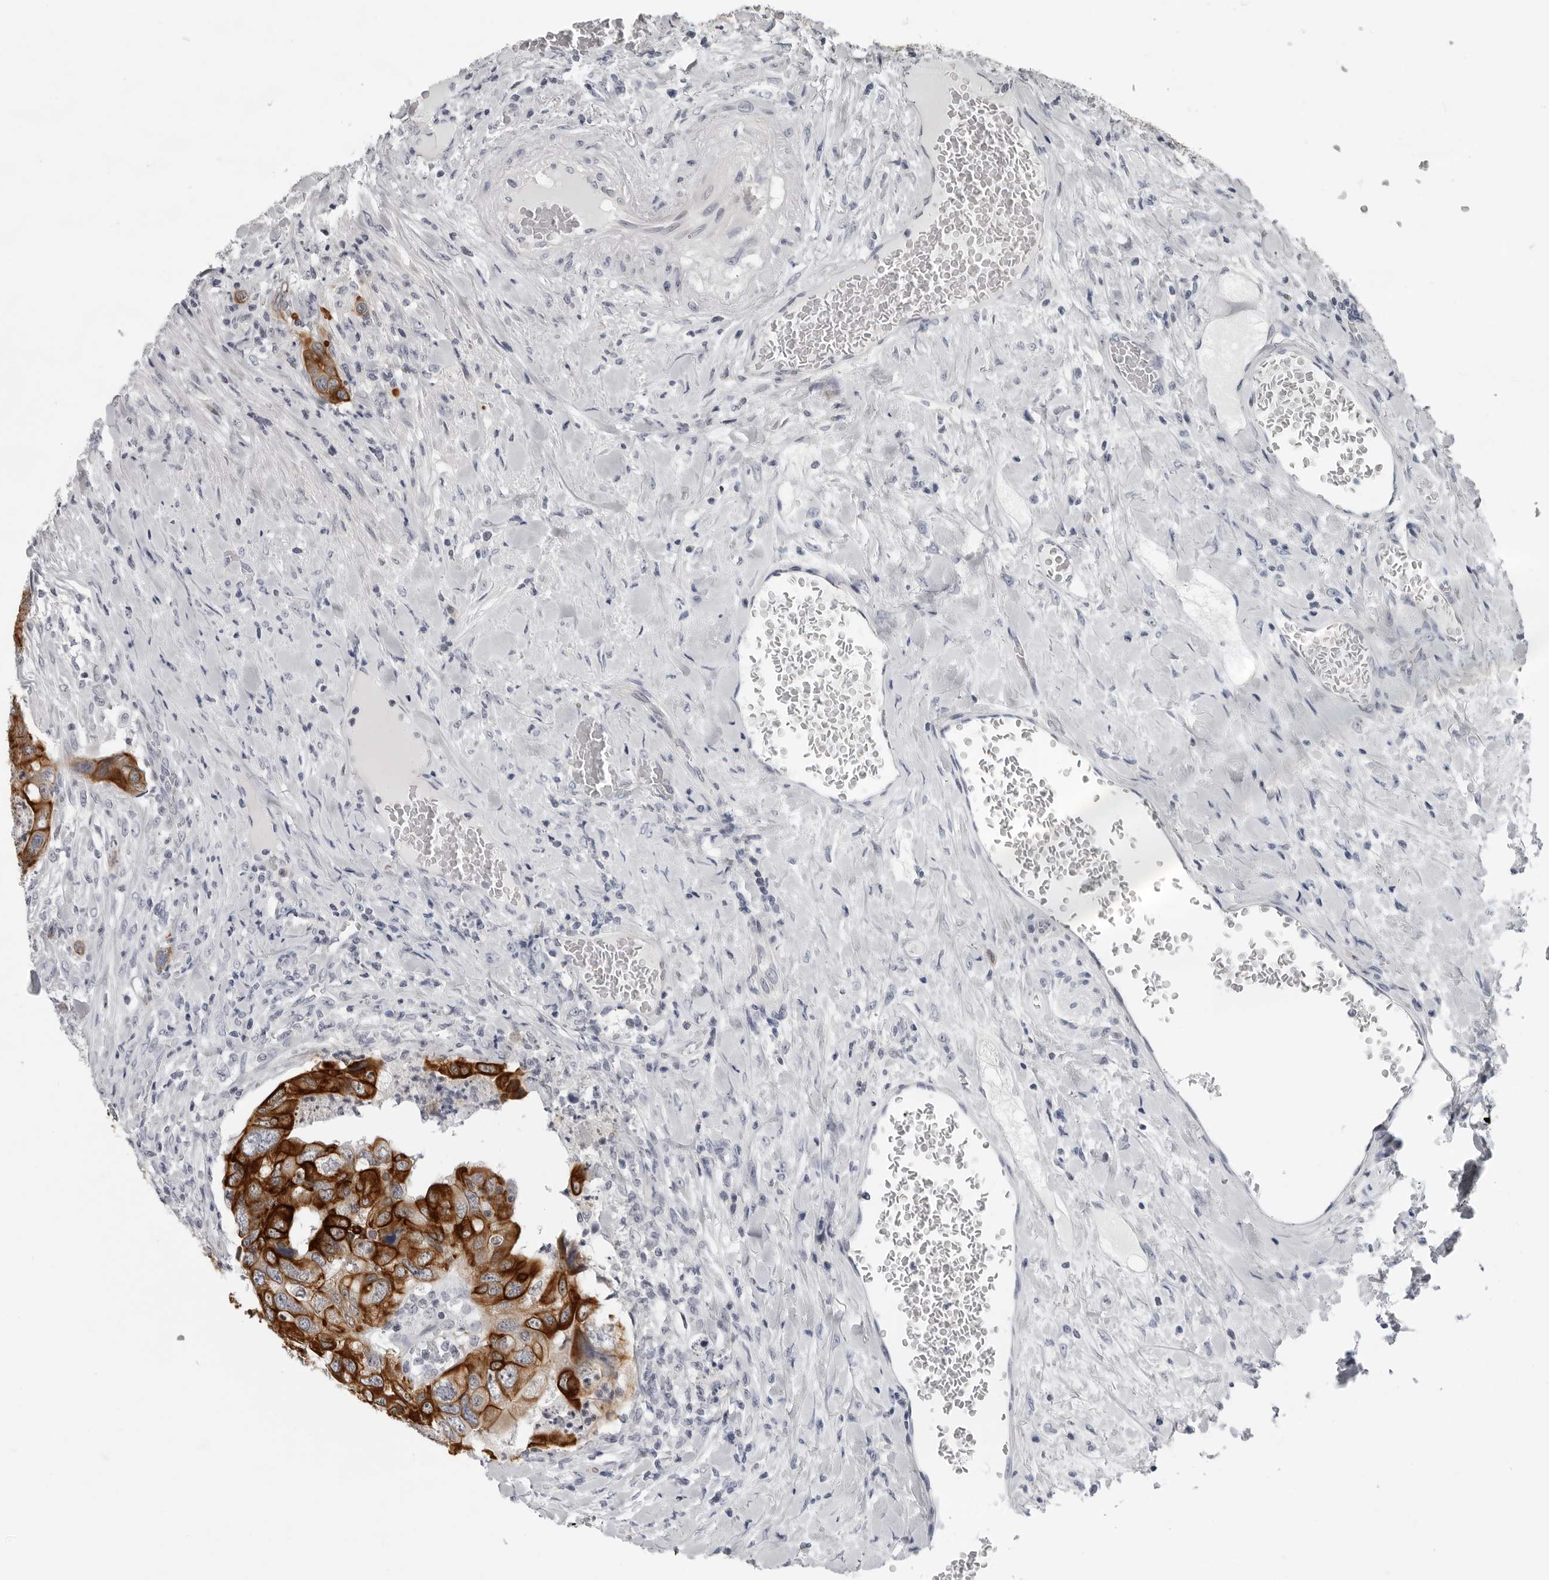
{"staining": {"intensity": "strong", "quantity": ">75%", "location": "cytoplasmic/membranous"}, "tissue": "colorectal cancer", "cell_type": "Tumor cells", "image_type": "cancer", "snomed": [{"axis": "morphology", "description": "Adenocarcinoma, NOS"}, {"axis": "topography", "description": "Rectum"}], "caption": "This is an image of IHC staining of adenocarcinoma (colorectal), which shows strong expression in the cytoplasmic/membranous of tumor cells.", "gene": "CCDC28B", "patient": {"sex": "male", "age": 63}}